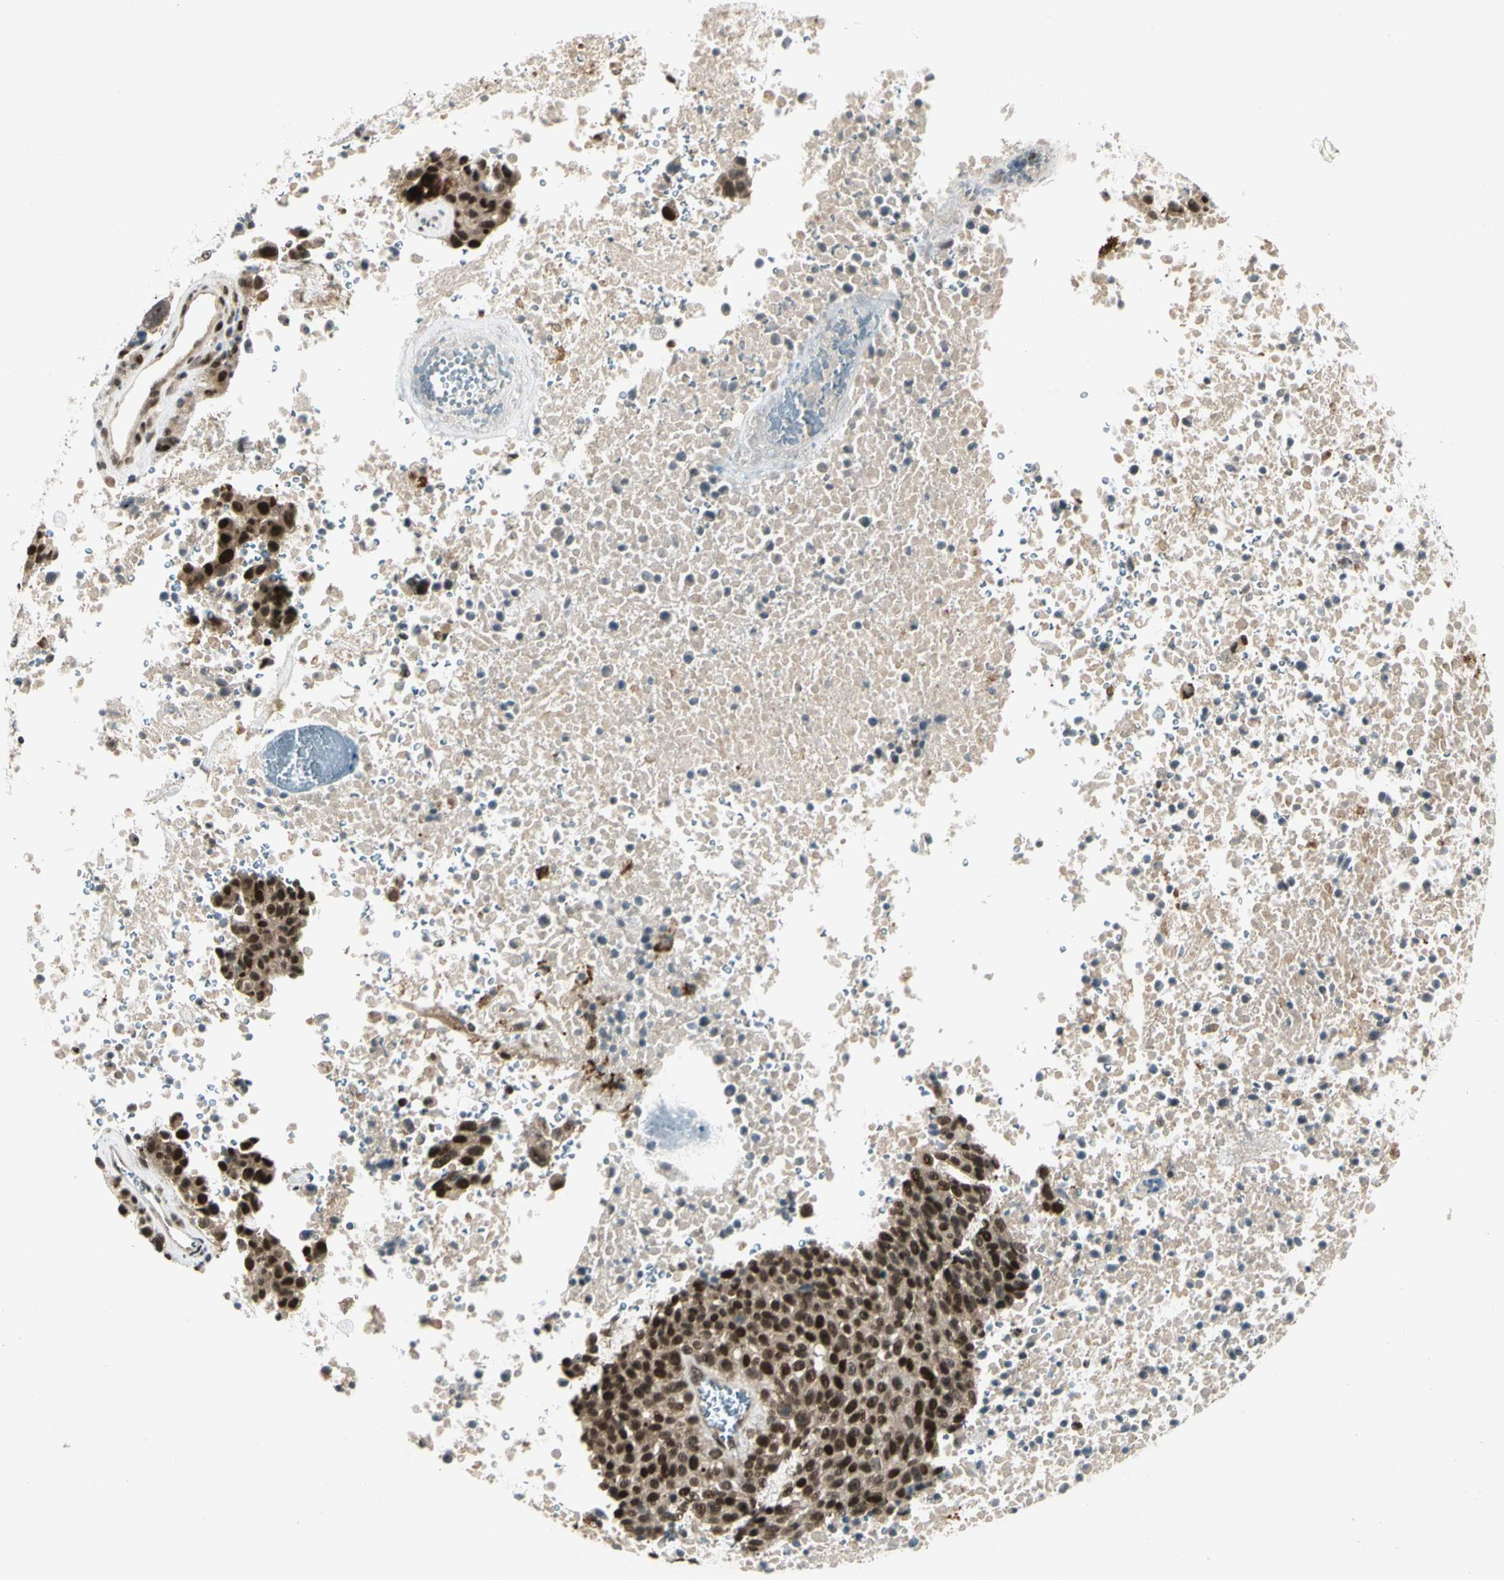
{"staining": {"intensity": "strong", "quantity": ">75%", "location": "cytoplasmic/membranous,nuclear"}, "tissue": "melanoma", "cell_type": "Tumor cells", "image_type": "cancer", "snomed": [{"axis": "morphology", "description": "Malignant melanoma, Metastatic site"}, {"axis": "topography", "description": "Cerebral cortex"}], "caption": "A brown stain highlights strong cytoplasmic/membranous and nuclear expression of a protein in human melanoma tumor cells. (DAB = brown stain, brightfield microscopy at high magnification).", "gene": "GTF3A", "patient": {"sex": "female", "age": 52}}